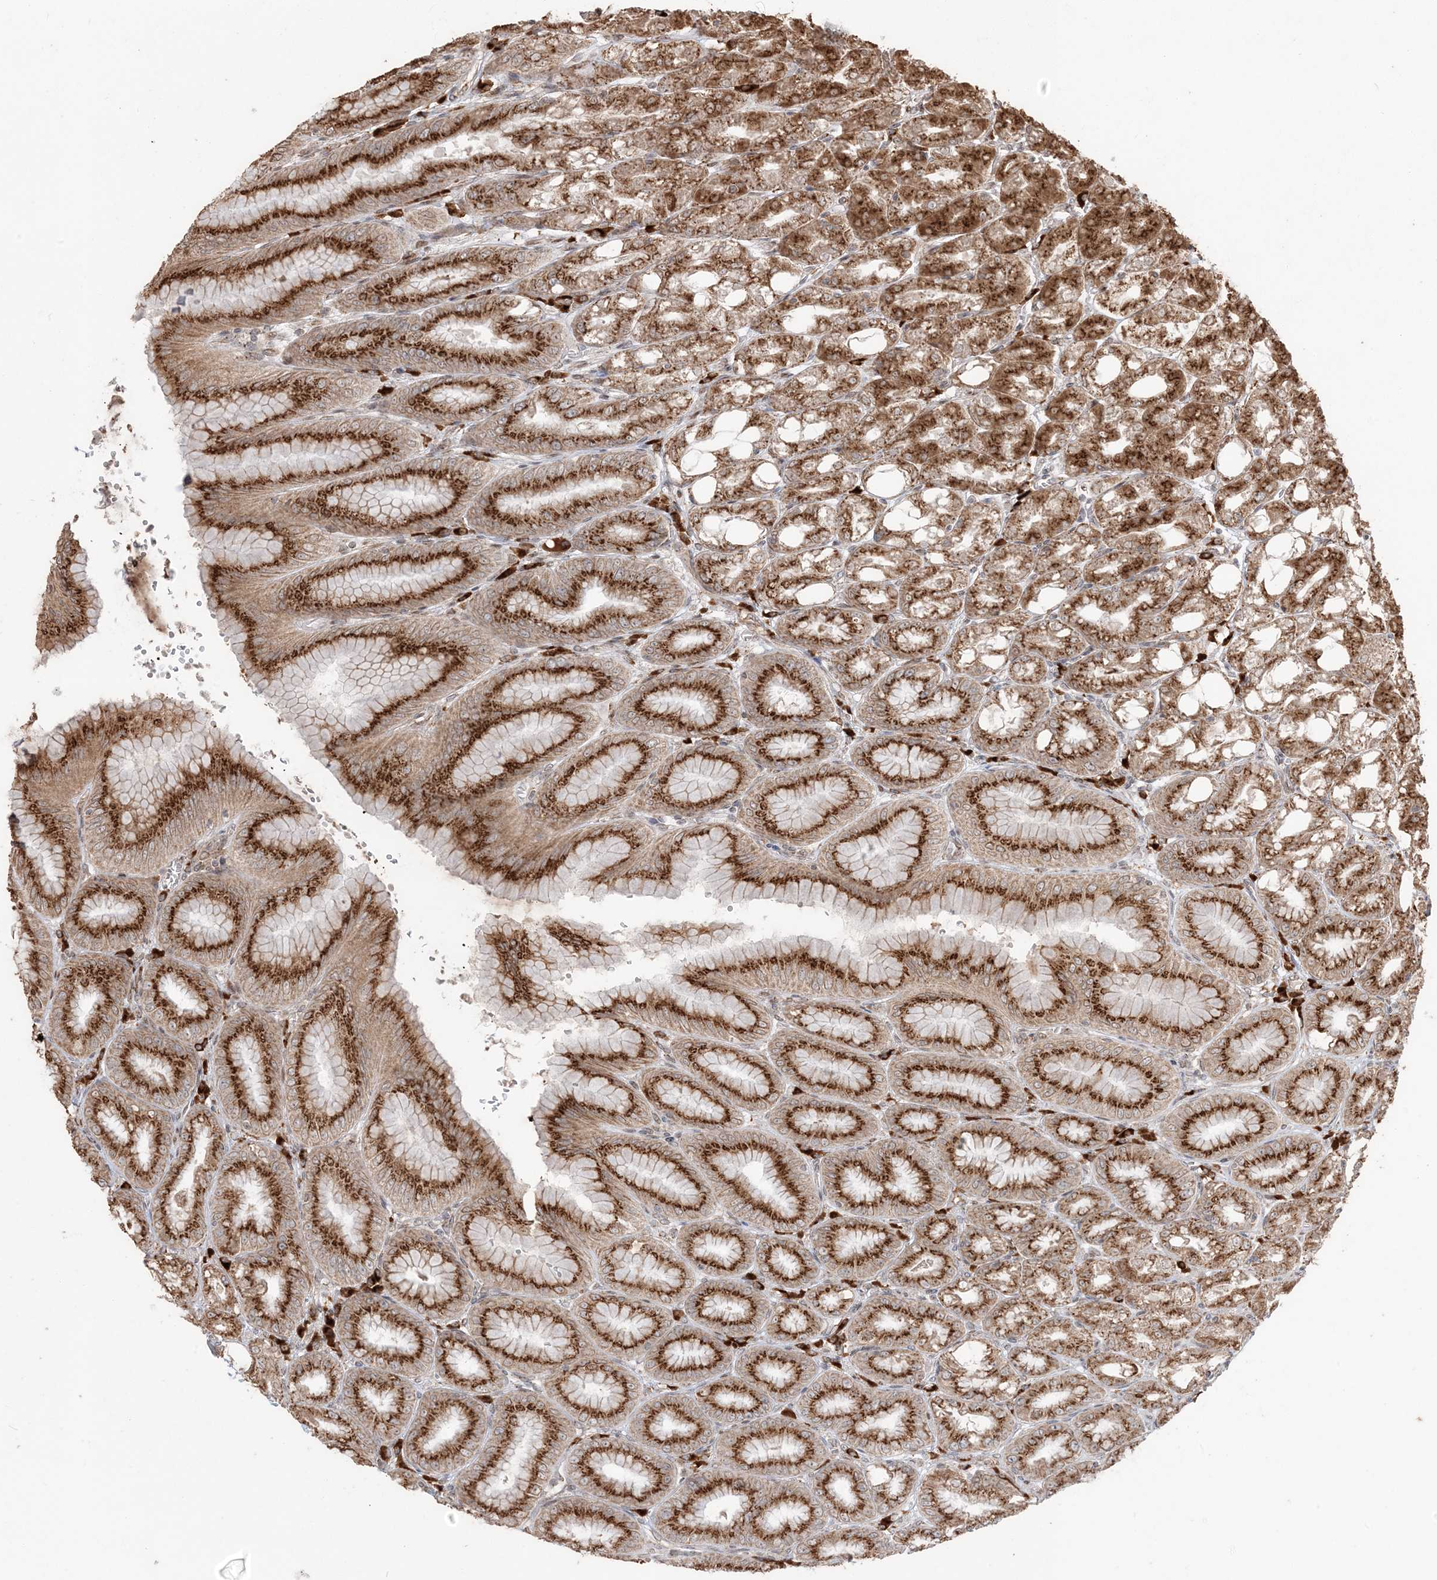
{"staining": {"intensity": "strong", "quantity": ">75%", "location": "cytoplasmic/membranous"}, "tissue": "stomach", "cell_type": "Glandular cells", "image_type": "normal", "snomed": [{"axis": "morphology", "description": "Normal tissue, NOS"}, {"axis": "topography", "description": "Stomach, lower"}], "caption": "This is a histology image of immunohistochemistry staining of benign stomach, which shows strong positivity in the cytoplasmic/membranous of glandular cells.", "gene": "RER1", "patient": {"sex": "male", "age": 71}}